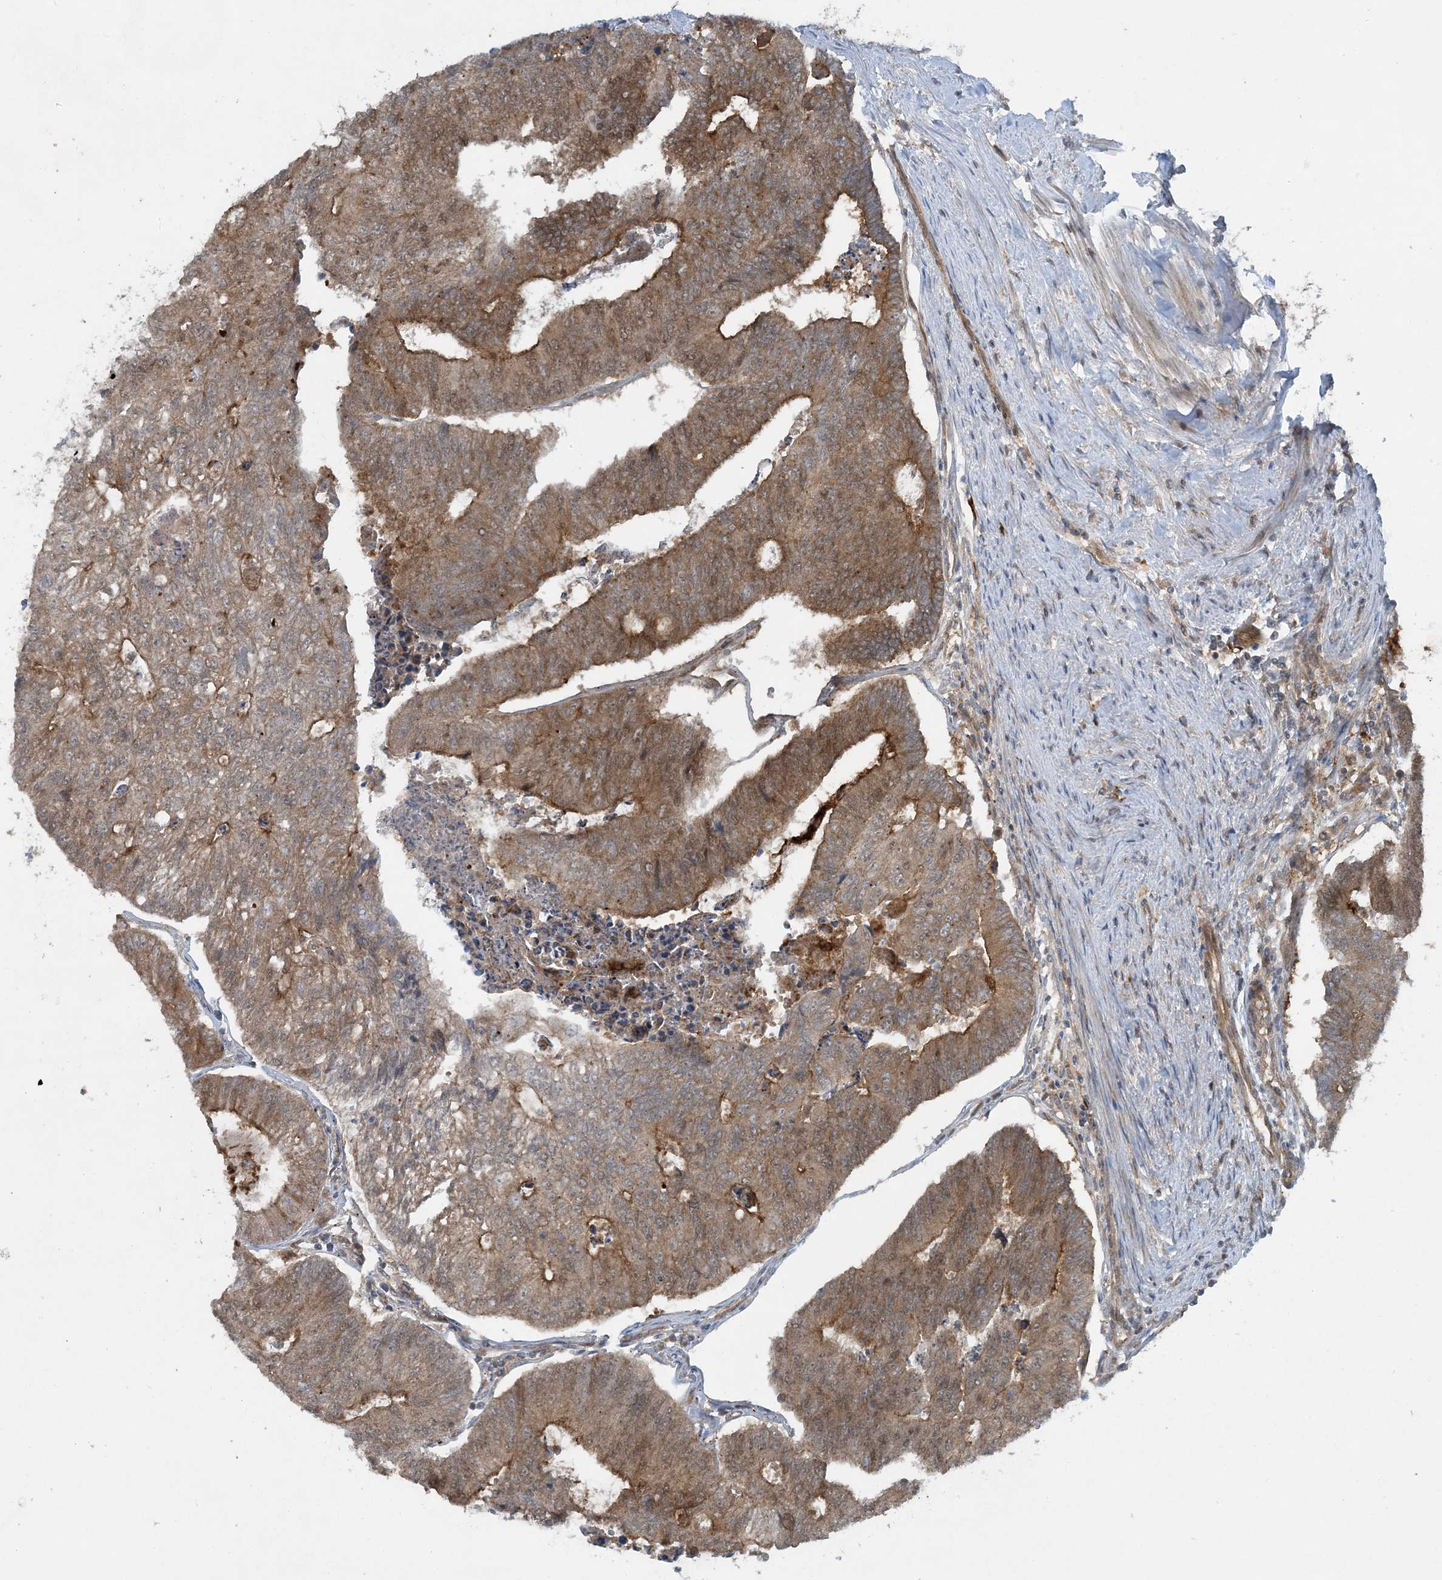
{"staining": {"intensity": "moderate", "quantity": ">75%", "location": "cytoplasmic/membranous"}, "tissue": "colorectal cancer", "cell_type": "Tumor cells", "image_type": "cancer", "snomed": [{"axis": "morphology", "description": "Adenocarcinoma, NOS"}, {"axis": "topography", "description": "Colon"}], "caption": "Immunohistochemical staining of human colorectal adenocarcinoma reveals medium levels of moderate cytoplasmic/membranous protein expression in about >75% of tumor cells. Using DAB (3,3'-diaminobenzidine) (brown) and hematoxylin (blue) stains, captured at high magnification using brightfield microscopy.", "gene": "STAM2", "patient": {"sex": "female", "age": 67}}